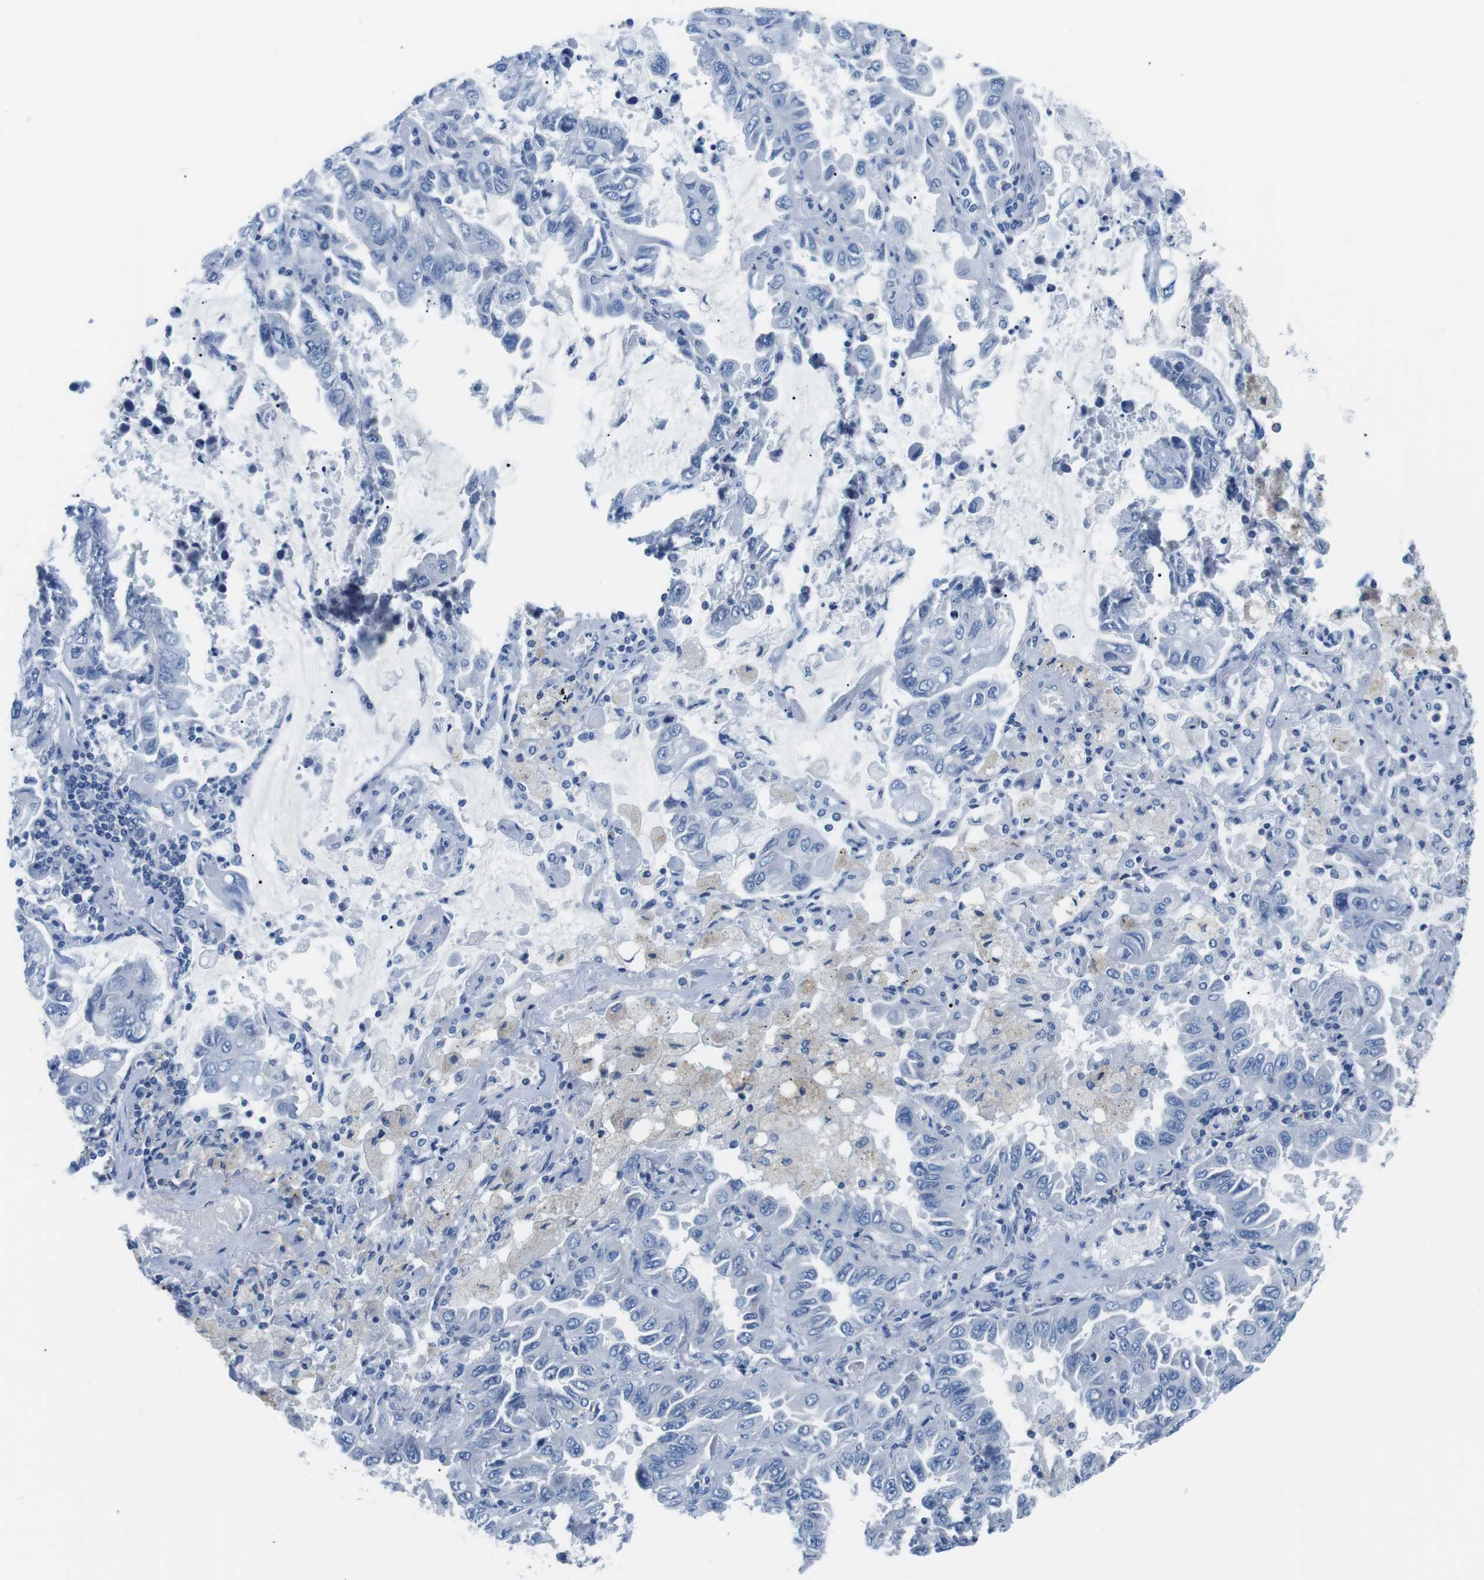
{"staining": {"intensity": "negative", "quantity": "none", "location": "none"}, "tissue": "lung cancer", "cell_type": "Tumor cells", "image_type": "cancer", "snomed": [{"axis": "morphology", "description": "Adenocarcinoma, NOS"}, {"axis": "topography", "description": "Lung"}], "caption": "Tumor cells are negative for brown protein staining in adenocarcinoma (lung).", "gene": "MUC2", "patient": {"sex": "male", "age": 64}}